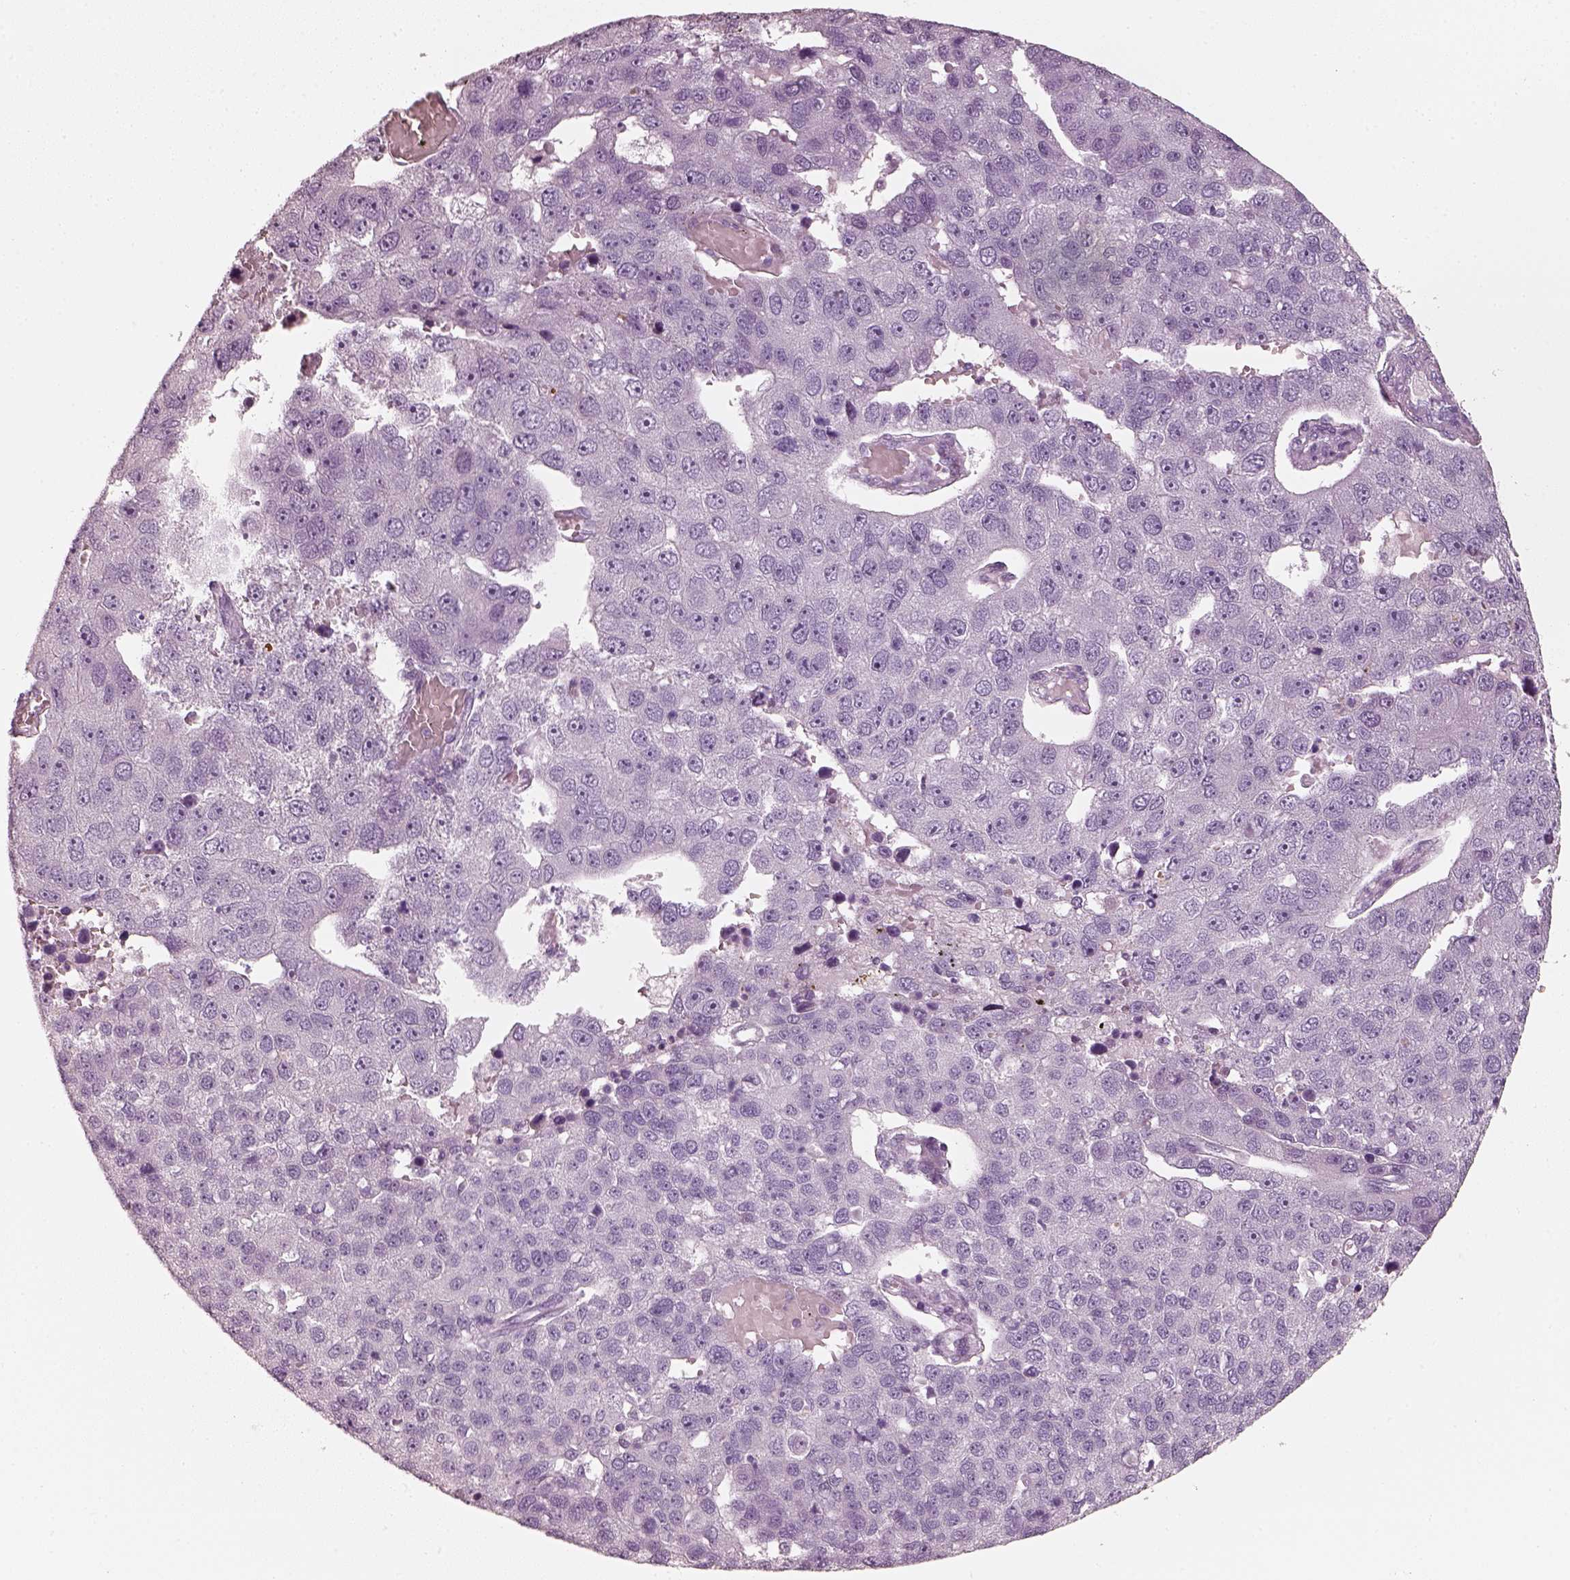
{"staining": {"intensity": "negative", "quantity": "none", "location": "none"}, "tissue": "pancreatic cancer", "cell_type": "Tumor cells", "image_type": "cancer", "snomed": [{"axis": "morphology", "description": "Adenocarcinoma, NOS"}, {"axis": "topography", "description": "Pancreas"}], "caption": "Pancreatic adenocarcinoma was stained to show a protein in brown. There is no significant expression in tumor cells.", "gene": "R3HDML", "patient": {"sex": "female", "age": 61}}